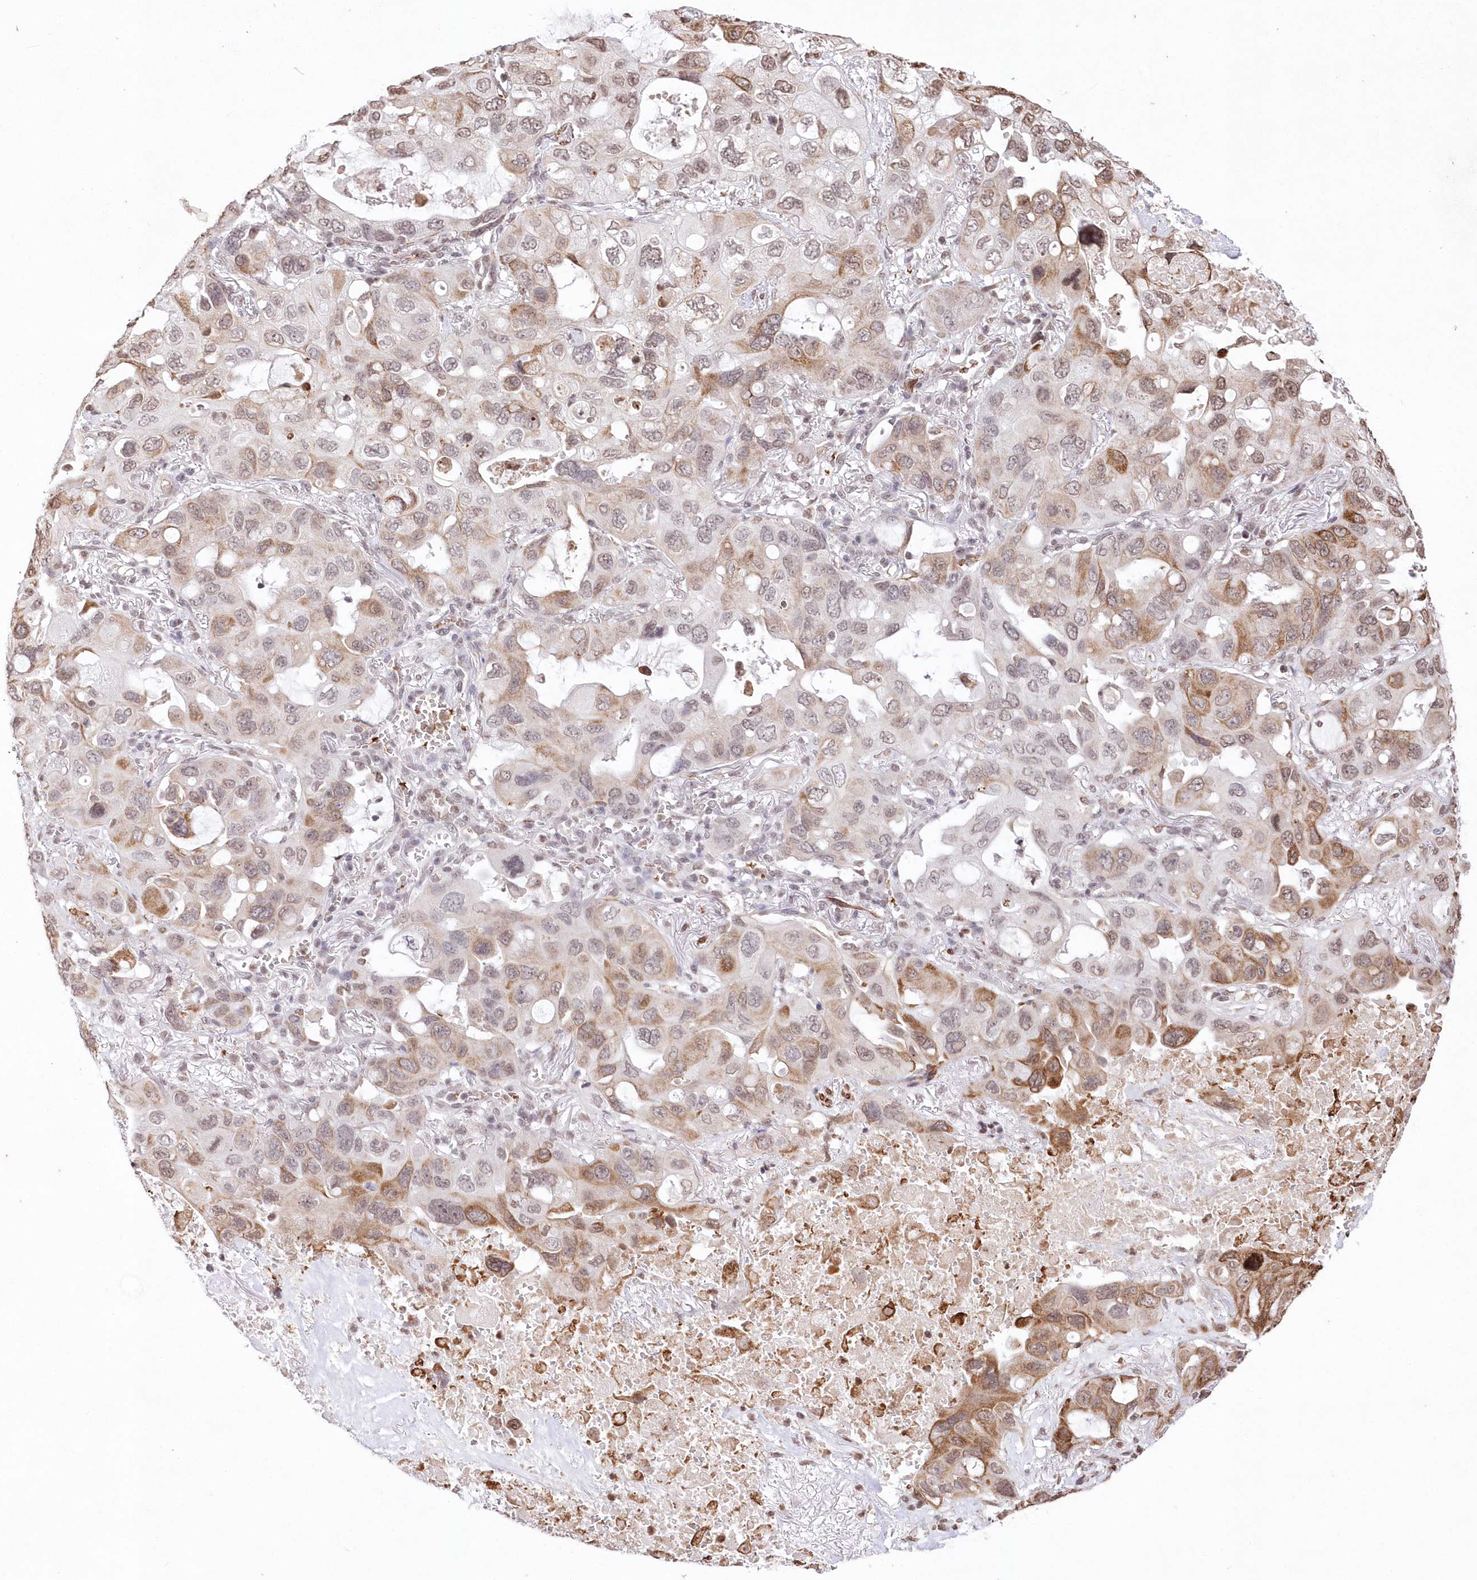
{"staining": {"intensity": "moderate", "quantity": "25%-75%", "location": "cytoplasmic/membranous"}, "tissue": "lung cancer", "cell_type": "Tumor cells", "image_type": "cancer", "snomed": [{"axis": "morphology", "description": "Squamous cell carcinoma, NOS"}, {"axis": "topography", "description": "Lung"}], "caption": "Immunohistochemistry histopathology image of neoplastic tissue: human lung cancer stained using immunohistochemistry exhibits medium levels of moderate protein expression localized specifically in the cytoplasmic/membranous of tumor cells, appearing as a cytoplasmic/membranous brown color.", "gene": "RBM27", "patient": {"sex": "female", "age": 73}}